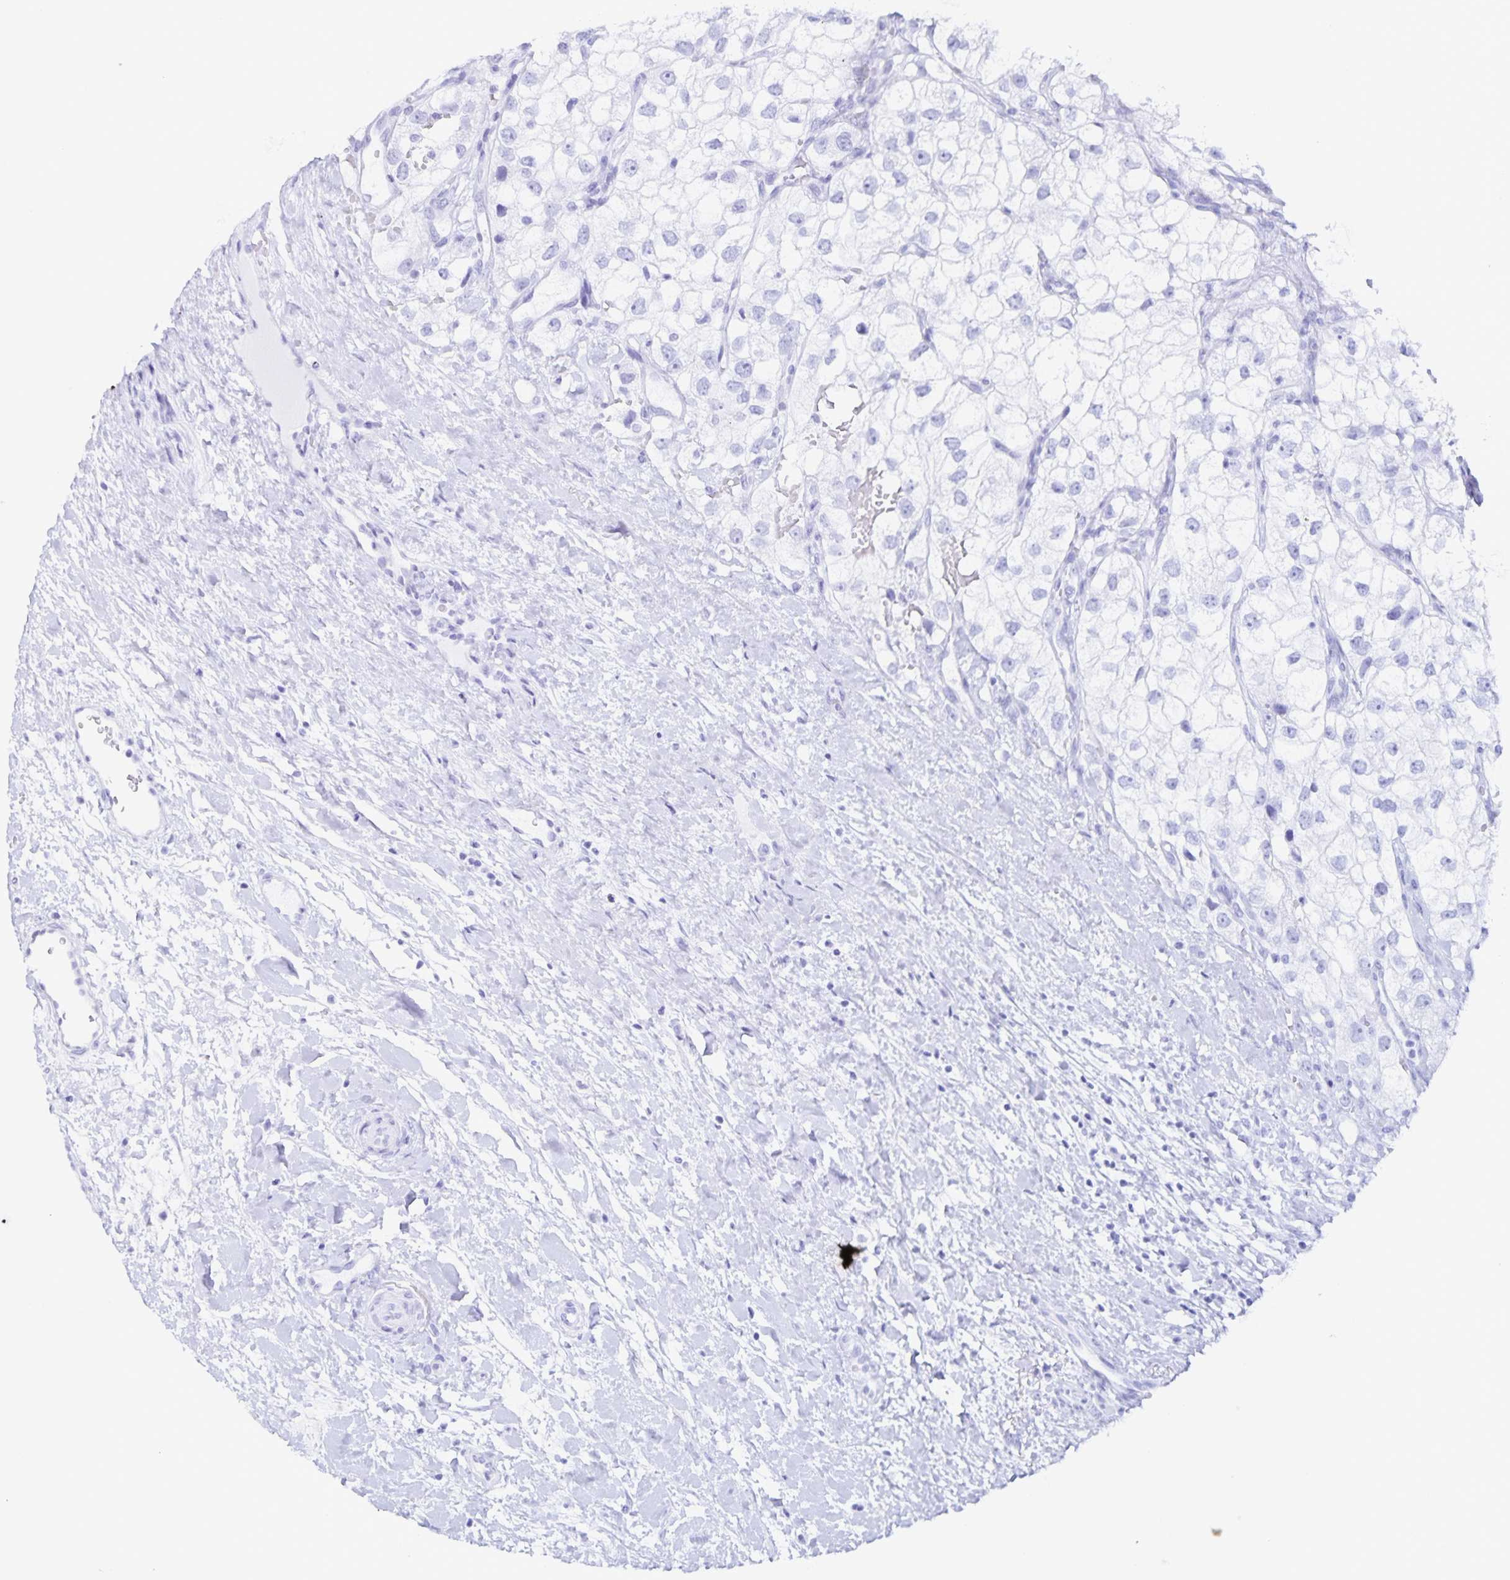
{"staining": {"intensity": "negative", "quantity": "none", "location": "none"}, "tissue": "renal cancer", "cell_type": "Tumor cells", "image_type": "cancer", "snomed": [{"axis": "morphology", "description": "Adenocarcinoma, NOS"}, {"axis": "topography", "description": "Kidney"}], "caption": "Renal cancer stained for a protein using immunohistochemistry (IHC) displays no expression tumor cells.", "gene": "RPL36A", "patient": {"sex": "male", "age": 59}}